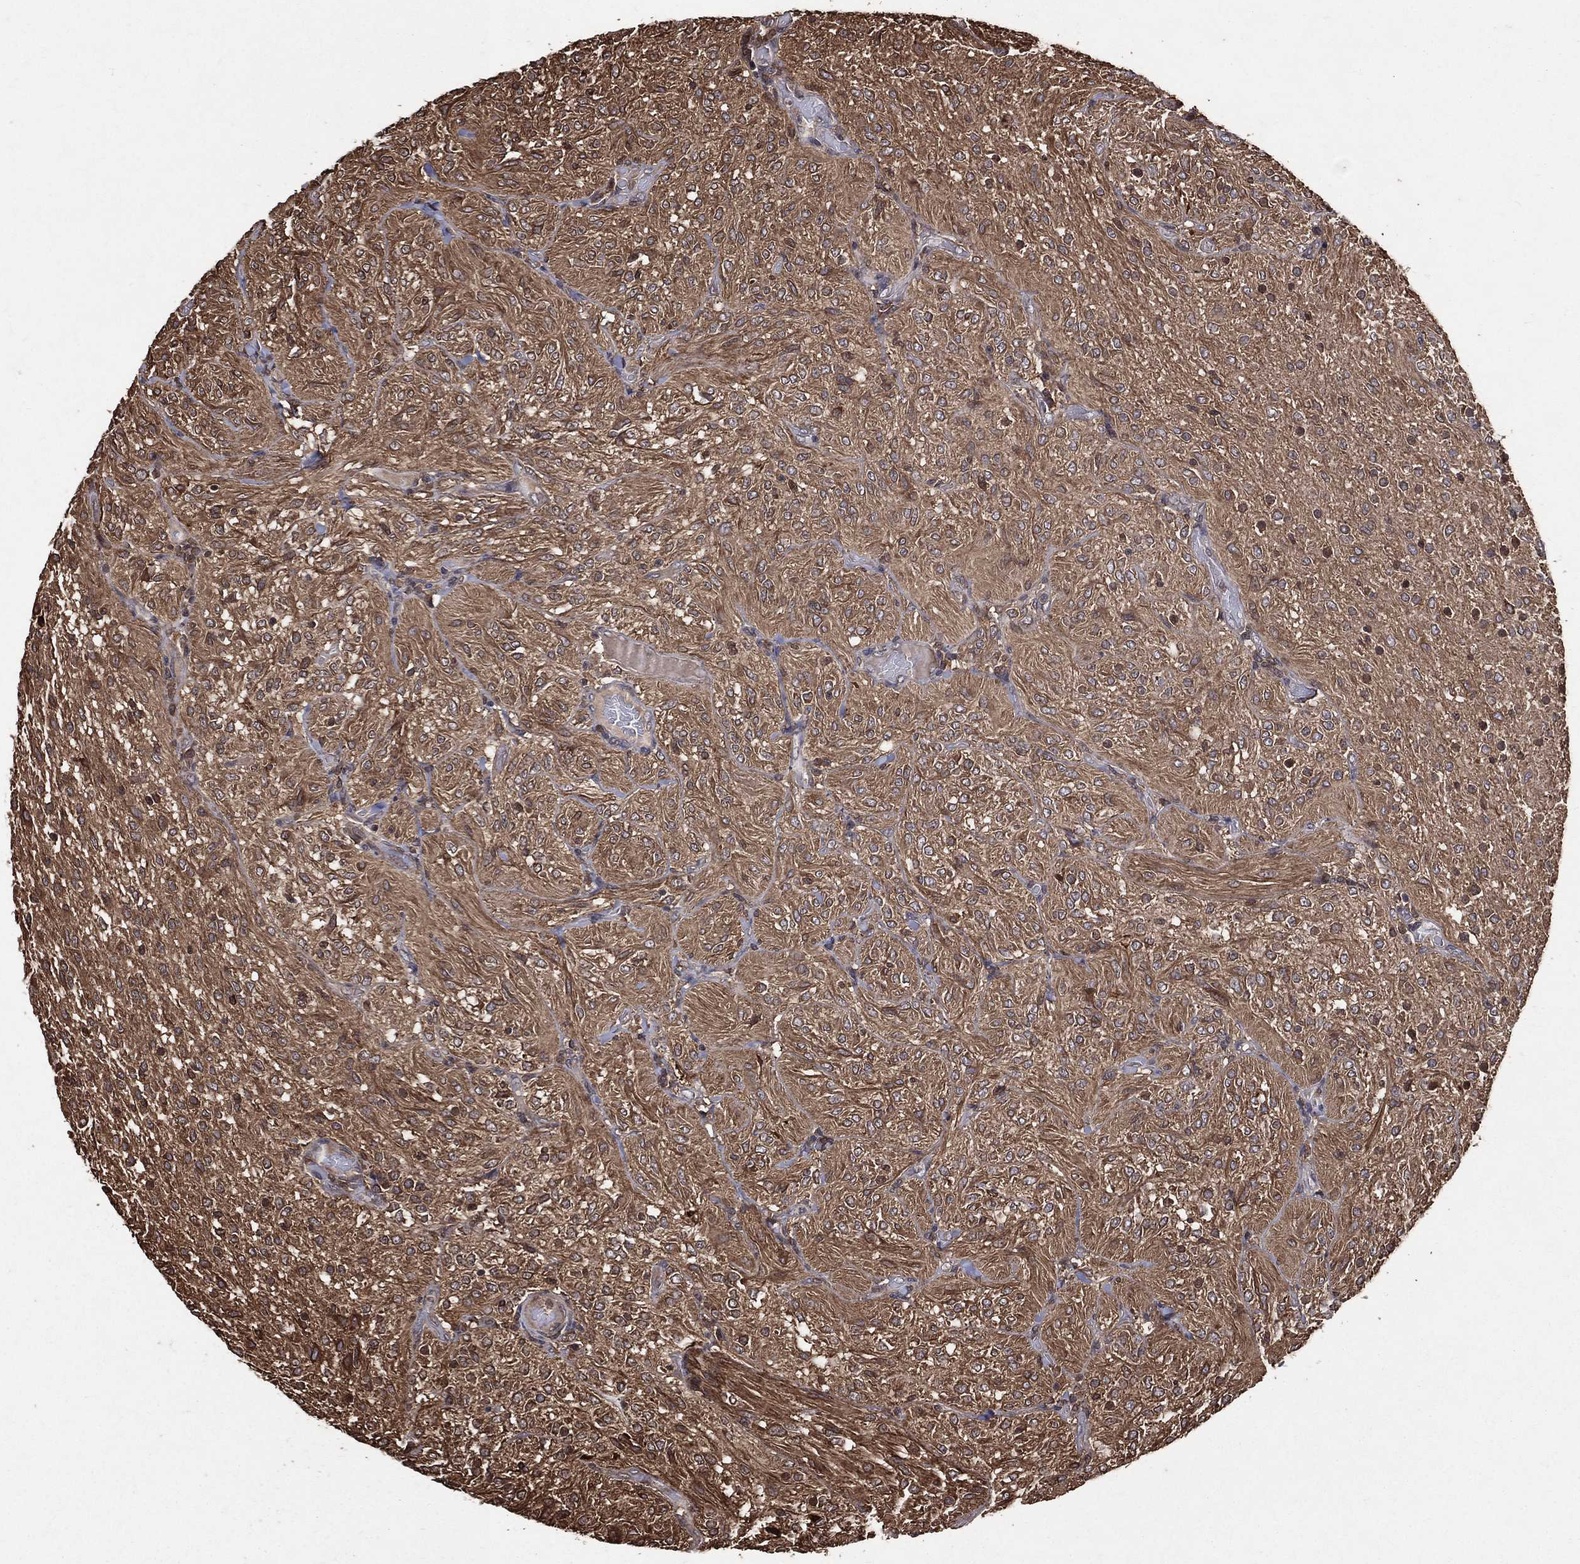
{"staining": {"intensity": "moderate", "quantity": "25%-75%", "location": "cytoplasmic/membranous"}, "tissue": "glioma", "cell_type": "Tumor cells", "image_type": "cancer", "snomed": [{"axis": "morphology", "description": "Glioma, malignant, Low grade"}, {"axis": "topography", "description": "Brain"}], "caption": "Tumor cells show medium levels of moderate cytoplasmic/membranous staining in about 25%-75% of cells in glioma.", "gene": "DPYSL2", "patient": {"sex": "male", "age": 3}}